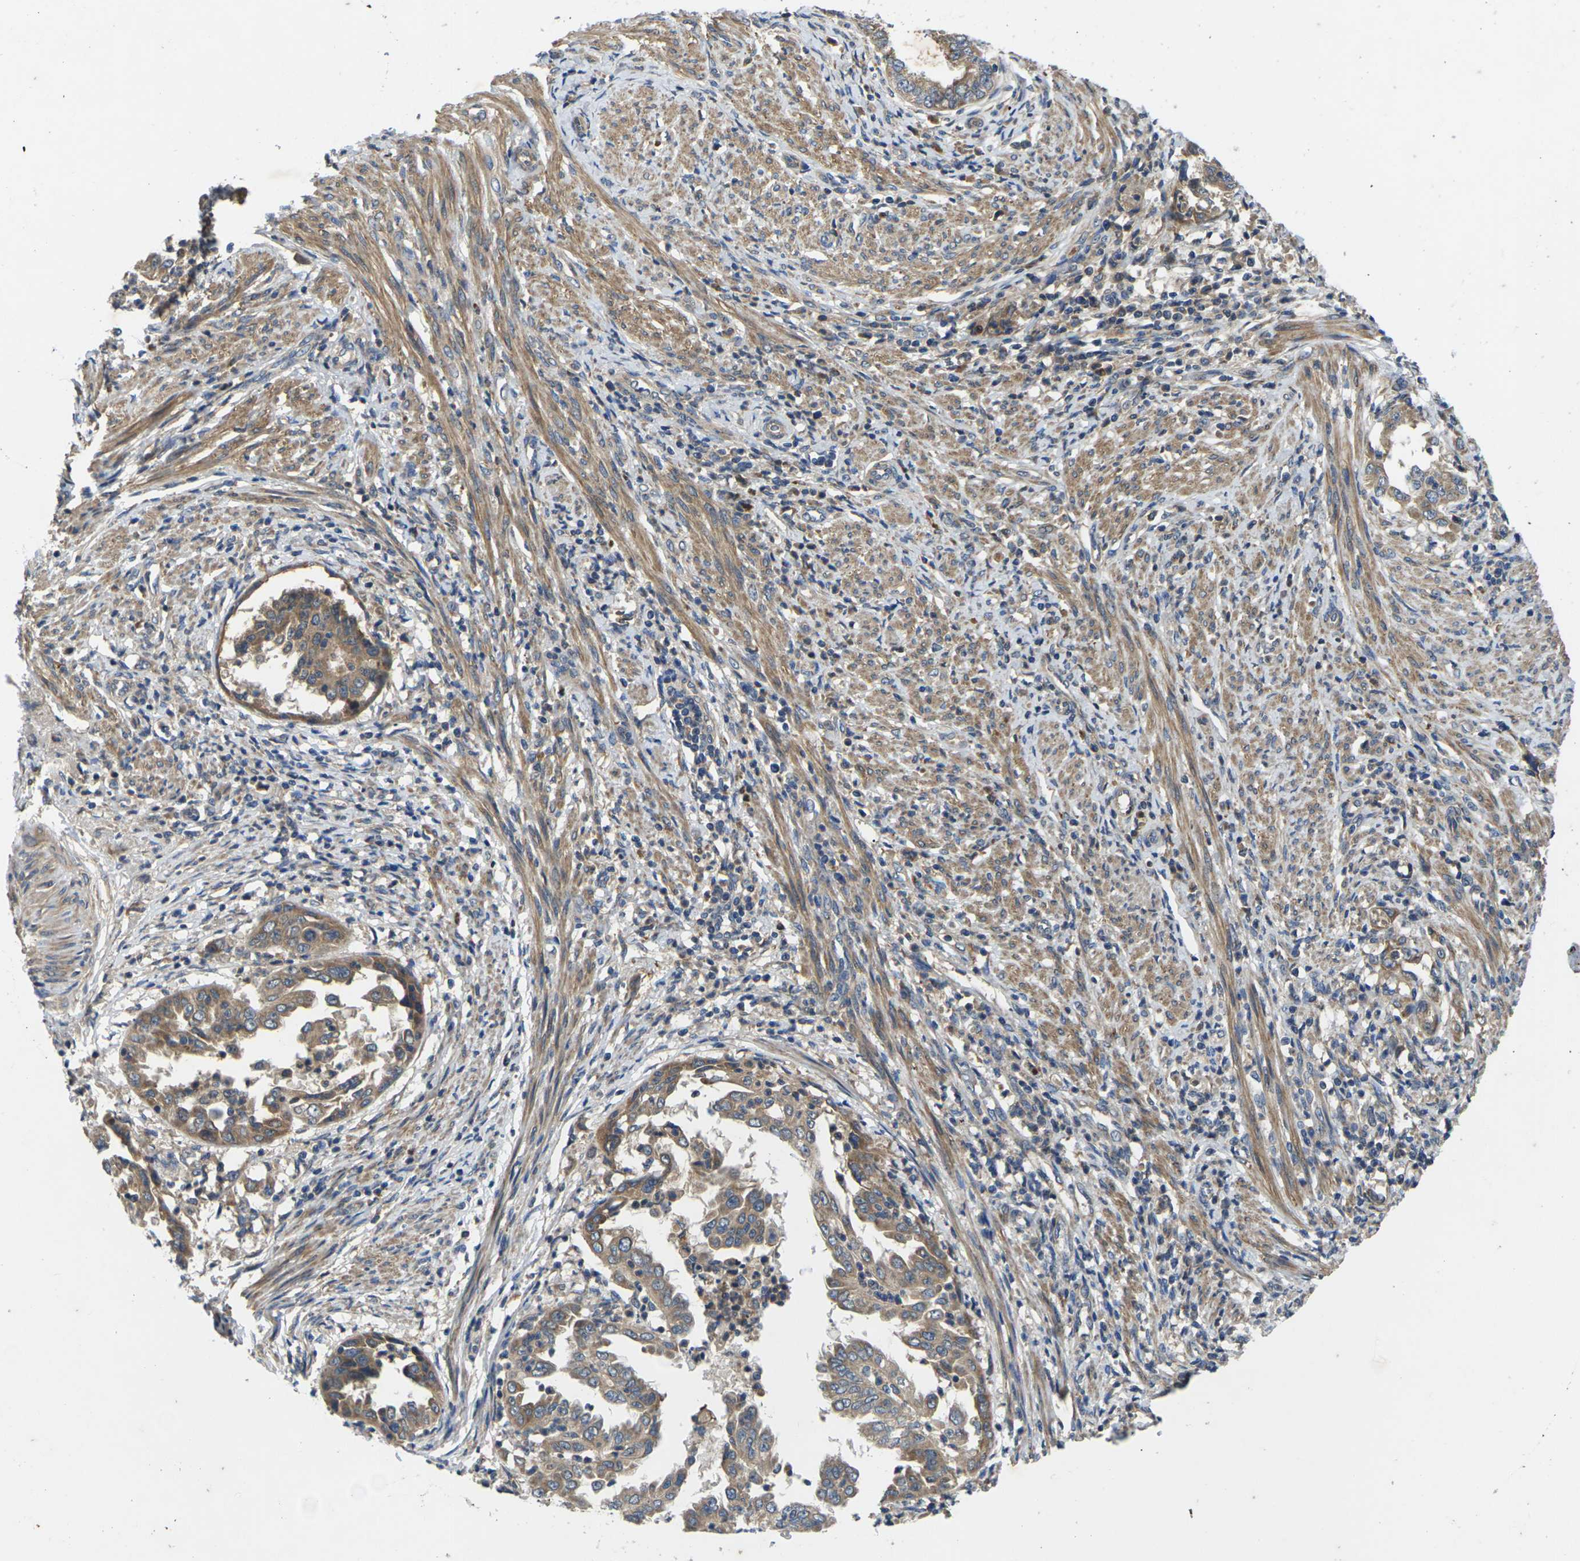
{"staining": {"intensity": "moderate", "quantity": ">75%", "location": "cytoplasmic/membranous"}, "tissue": "endometrial cancer", "cell_type": "Tumor cells", "image_type": "cancer", "snomed": [{"axis": "morphology", "description": "Adenocarcinoma, NOS"}, {"axis": "topography", "description": "Endometrium"}], "caption": "This is a micrograph of immunohistochemistry (IHC) staining of adenocarcinoma (endometrial), which shows moderate expression in the cytoplasmic/membranous of tumor cells.", "gene": "KIF1B", "patient": {"sex": "female", "age": 85}}